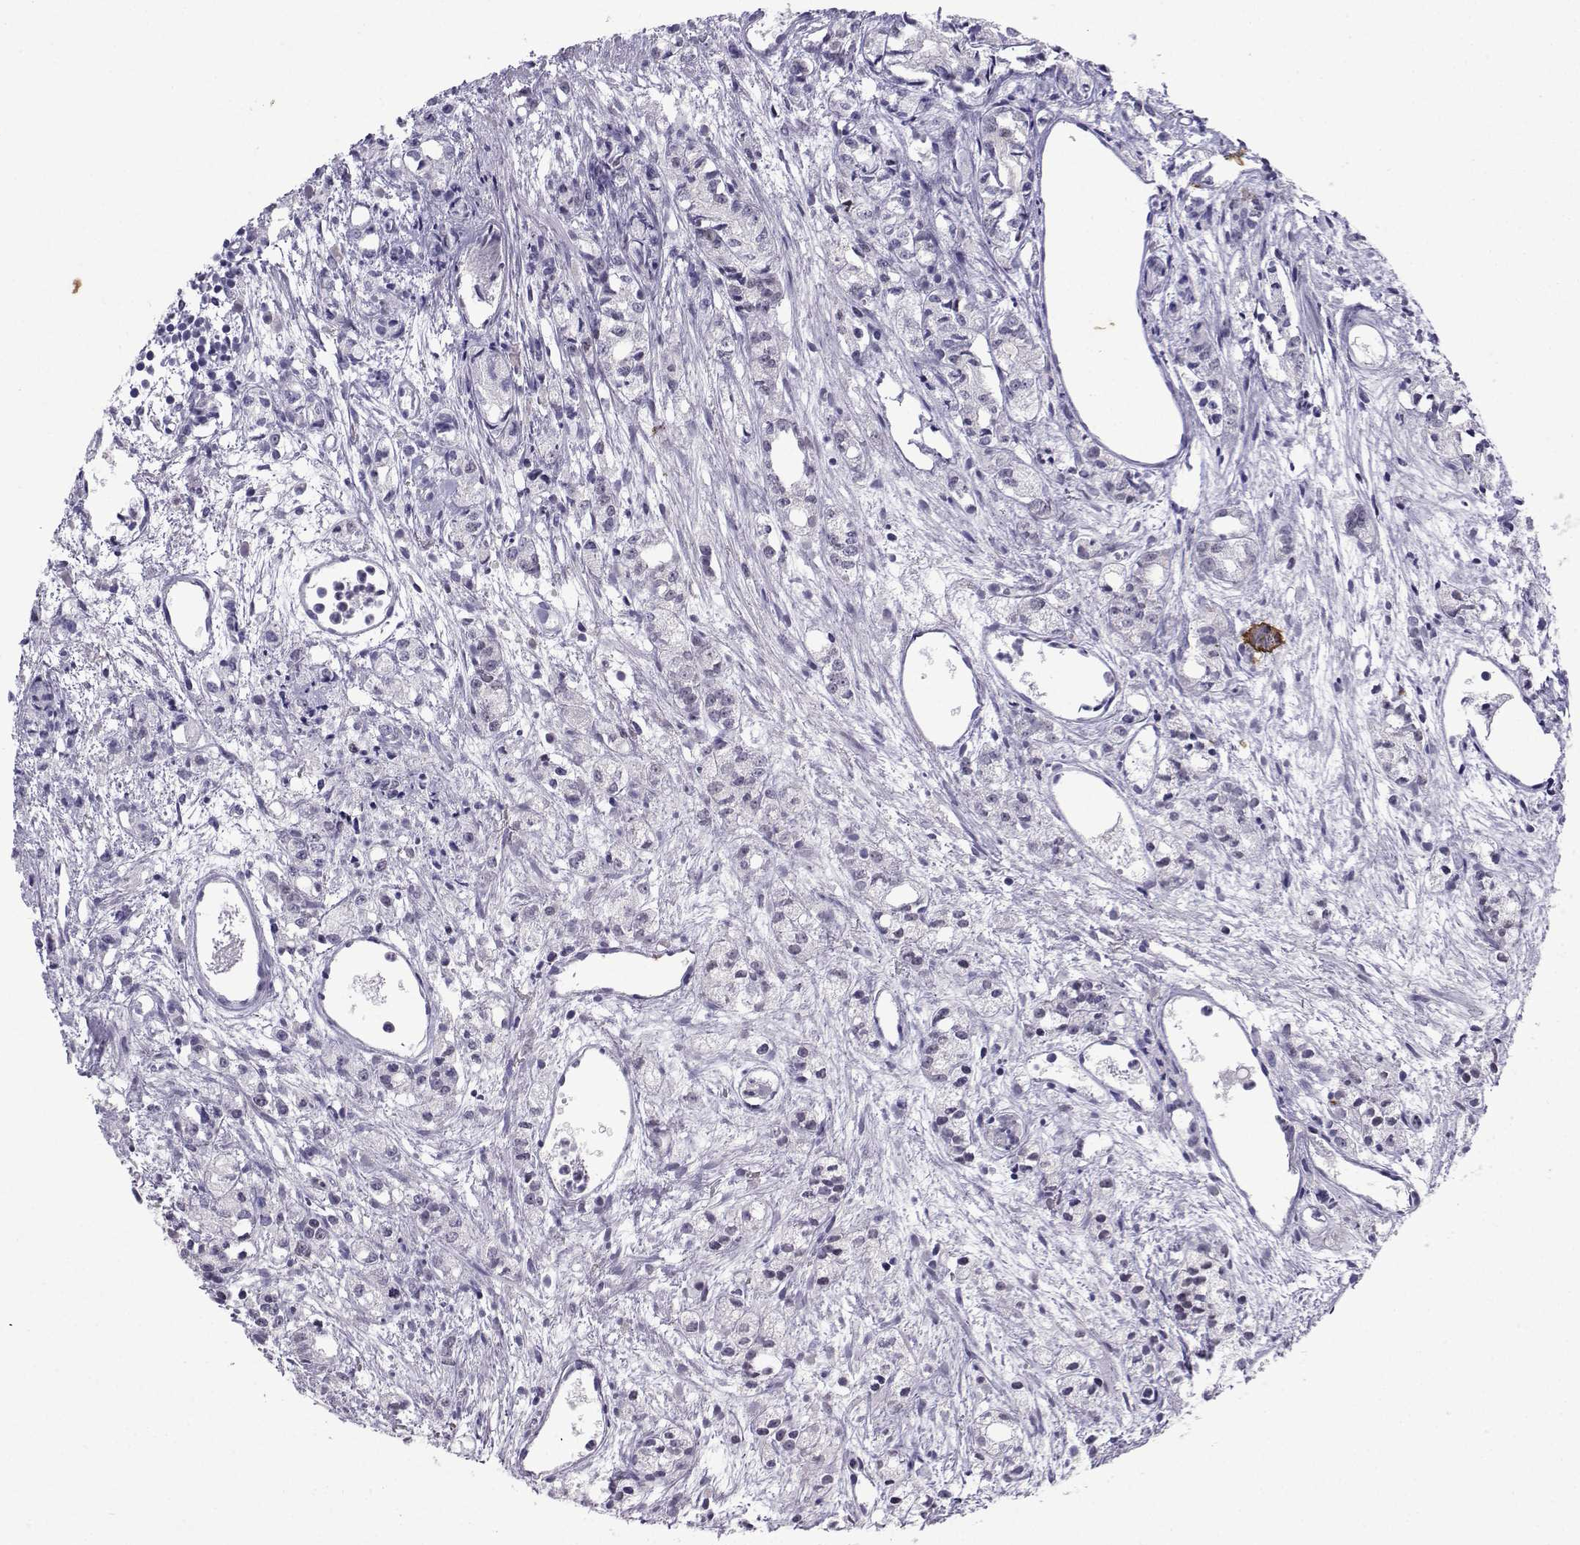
{"staining": {"intensity": "negative", "quantity": "none", "location": "none"}, "tissue": "prostate cancer", "cell_type": "Tumor cells", "image_type": "cancer", "snomed": [{"axis": "morphology", "description": "Adenocarcinoma, Medium grade"}, {"axis": "topography", "description": "Prostate"}], "caption": "Tumor cells show no significant protein expression in prostate cancer (adenocarcinoma (medium-grade)).", "gene": "LORICRIN", "patient": {"sex": "male", "age": 74}}